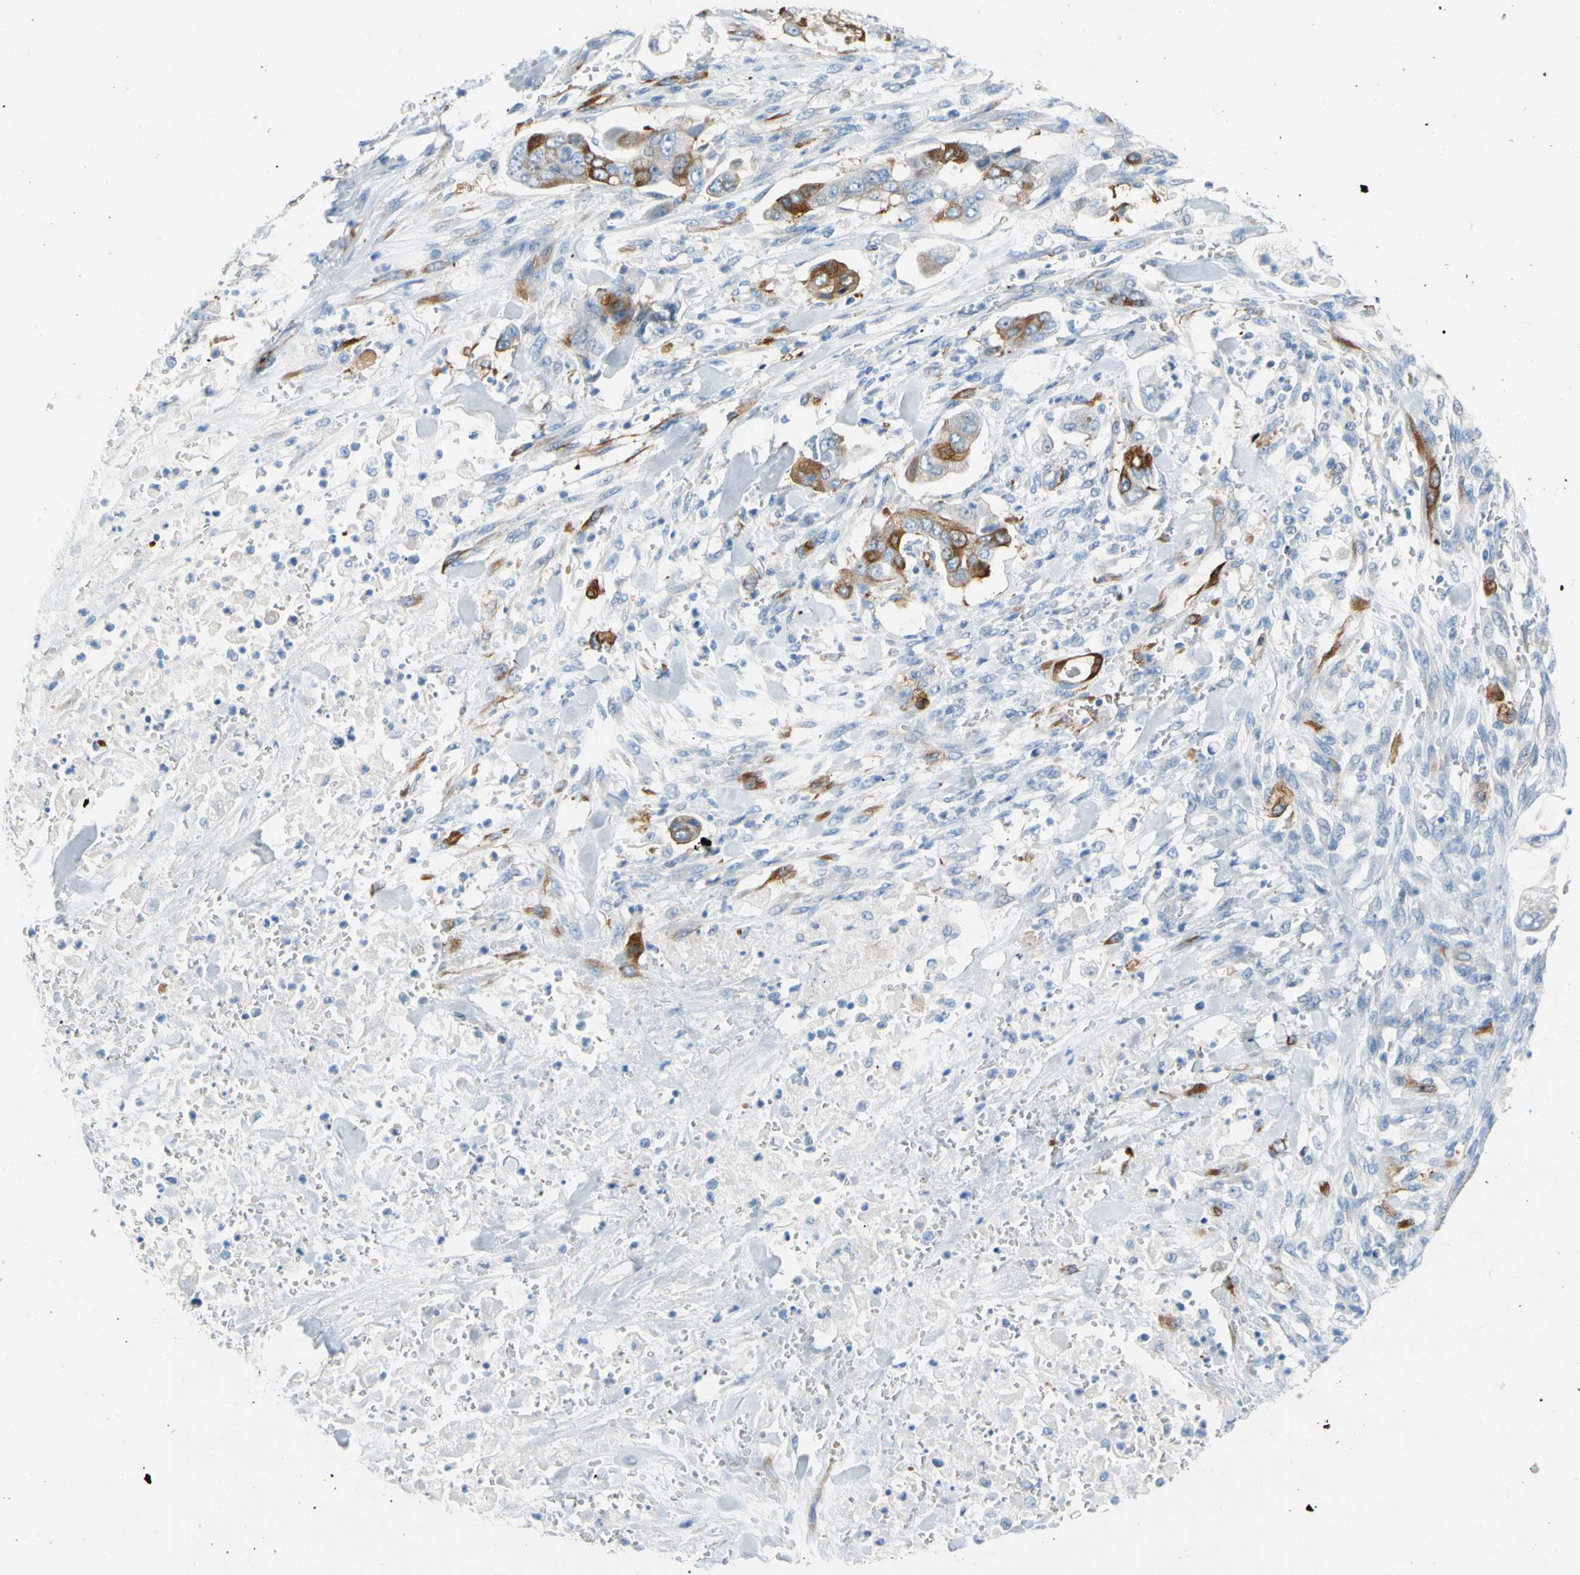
{"staining": {"intensity": "moderate", "quantity": "25%-75%", "location": "cytoplasmic/membranous"}, "tissue": "stomach cancer", "cell_type": "Tumor cells", "image_type": "cancer", "snomed": [{"axis": "morphology", "description": "Adenocarcinoma, NOS"}, {"axis": "topography", "description": "Stomach"}], "caption": "Immunohistochemical staining of human stomach adenocarcinoma displays moderate cytoplasmic/membranous protein staining in about 25%-75% of tumor cells. Nuclei are stained in blue.", "gene": "TACC3", "patient": {"sex": "male", "age": 62}}